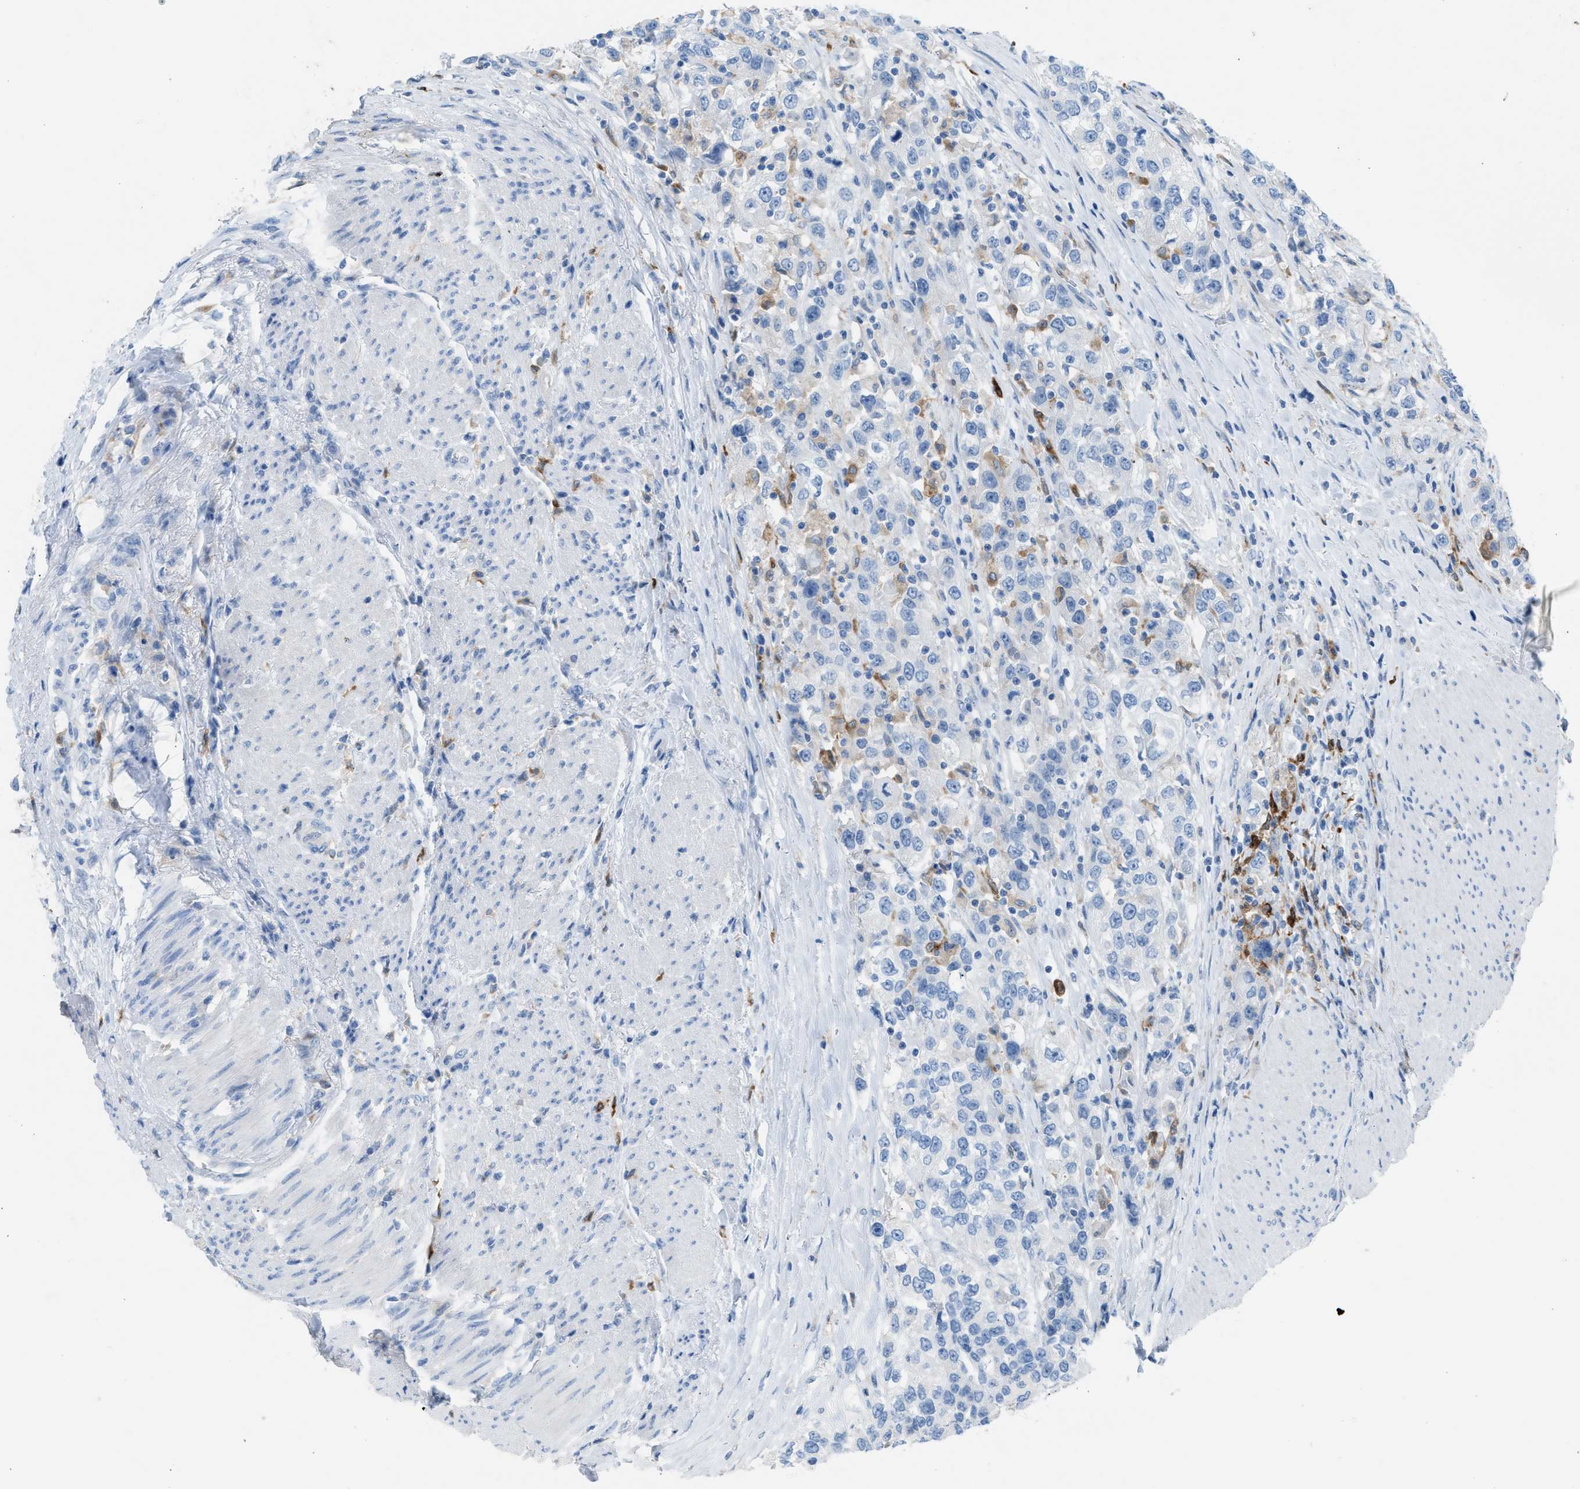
{"staining": {"intensity": "negative", "quantity": "none", "location": "none"}, "tissue": "urothelial cancer", "cell_type": "Tumor cells", "image_type": "cancer", "snomed": [{"axis": "morphology", "description": "Urothelial carcinoma, High grade"}, {"axis": "topography", "description": "Urinary bladder"}], "caption": "Immunohistochemical staining of human urothelial cancer exhibits no significant positivity in tumor cells.", "gene": "CLEC10A", "patient": {"sex": "female", "age": 80}}